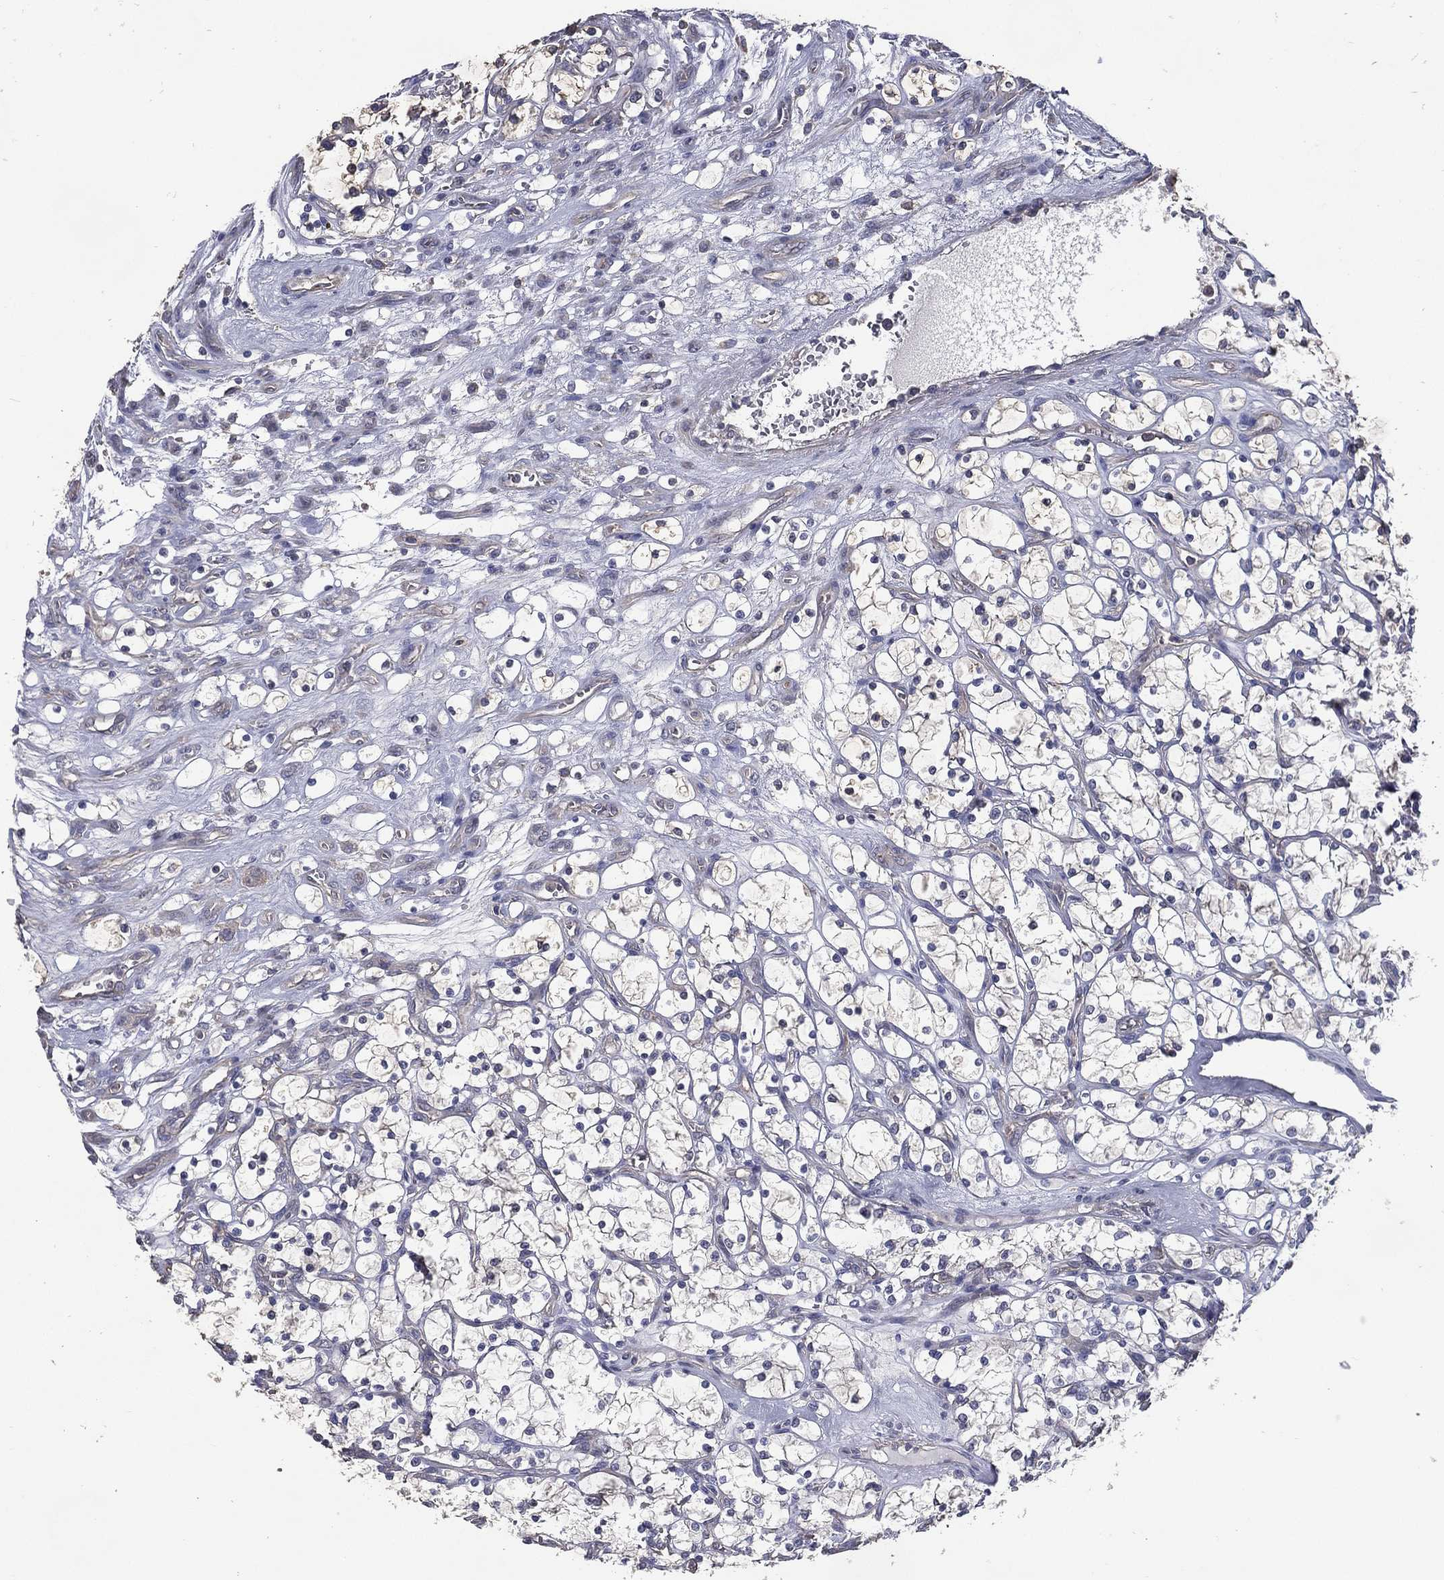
{"staining": {"intensity": "negative", "quantity": "none", "location": "none"}, "tissue": "renal cancer", "cell_type": "Tumor cells", "image_type": "cancer", "snomed": [{"axis": "morphology", "description": "Adenocarcinoma, NOS"}, {"axis": "topography", "description": "Kidney"}], "caption": "Renal cancer was stained to show a protein in brown. There is no significant positivity in tumor cells.", "gene": "SERPINB2", "patient": {"sex": "female", "age": 69}}